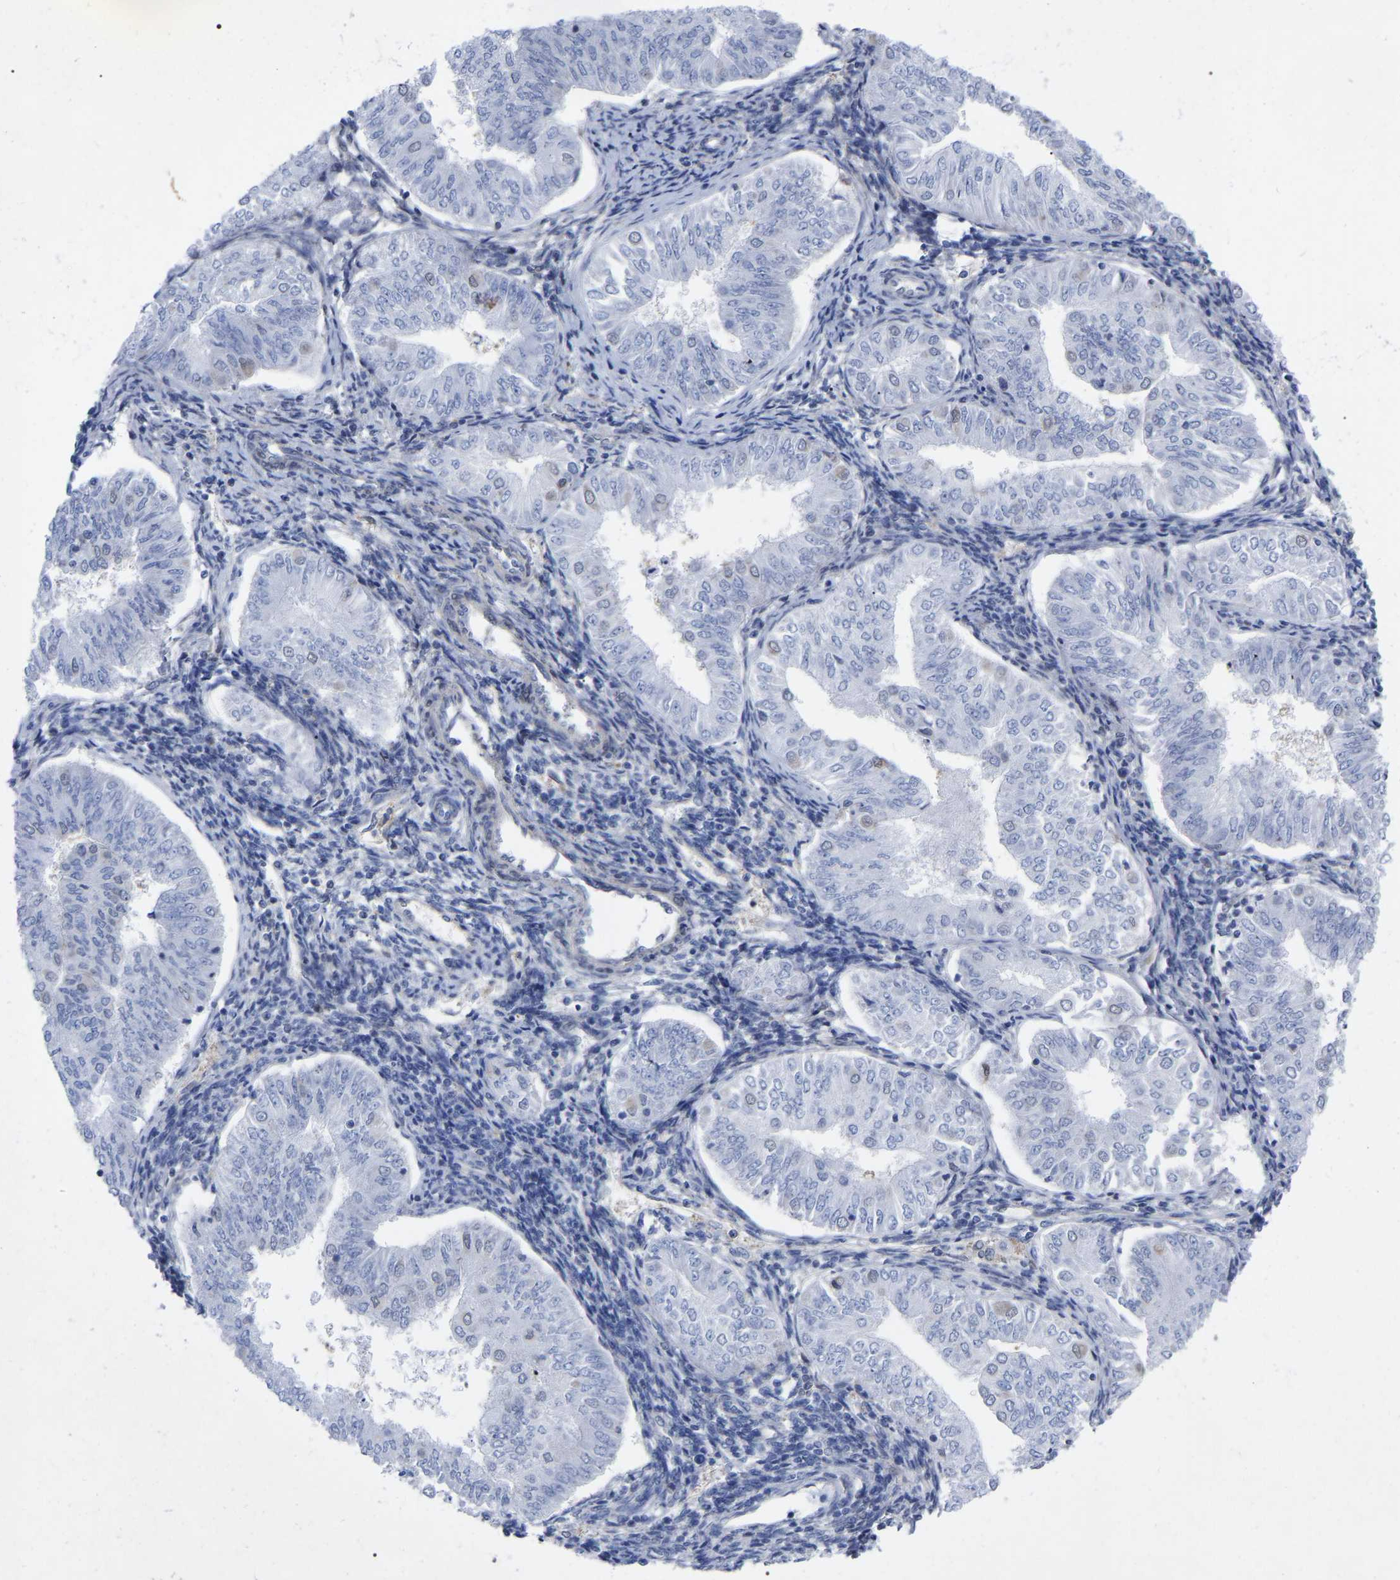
{"staining": {"intensity": "negative", "quantity": "none", "location": "none"}, "tissue": "endometrial cancer", "cell_type": "Tumor cells", "image_type": "cancer", "snomed": [{"axis": "morphology", "description": "Normal tissue, NOS"}, {"axis": "morphology", "description": "Adenocarcinoma, NOS"}, {"axis": "topography", "description": "Endometrium"}], "caption": "Immunohistochemistry micrograph of neoplastic tissue: adenocarcinoma (endometrial) stained with DAB demonstrates no significant protein expression in tumor cells. (Brightfield microscopy of DAB (3,3'-diaminobenzidine) IHC at high magnification).", "gene": "UBE4B", "patient": {"sex": "female", "age": 53}}